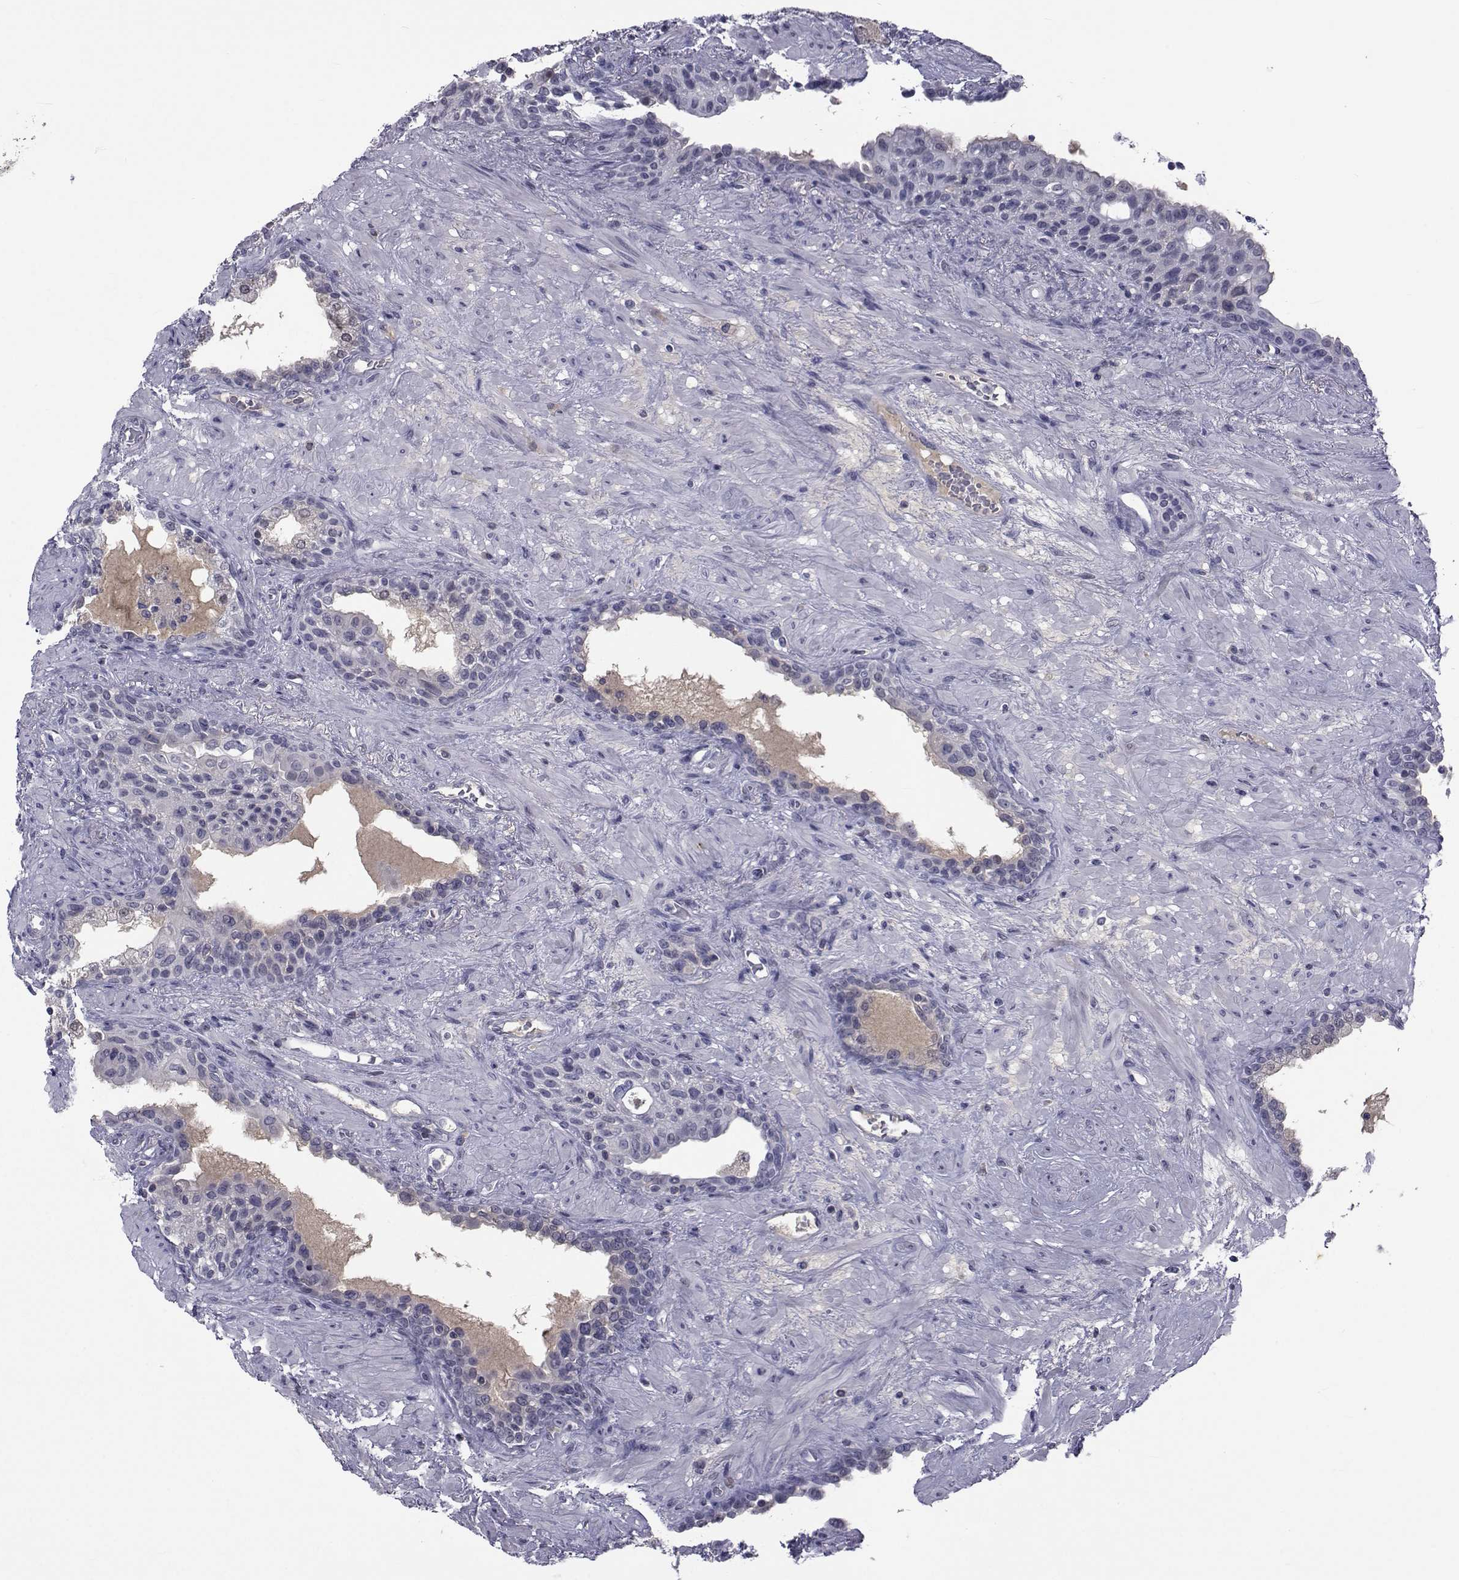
{"staining": {"intensity": "negative", "quantity": "none", "location": "none"}, "tissue": "prostate", "cell_type": "Glandular cells", "image_type": "normal", "snomed": [{"axis": "morphology", "description": "Normal tissue, NOS"}, {"axis": "topography", "description": "Prostate"}], "caption": "IHC micrograph of unremarkable human prostate stained for a protein (brown), which demonstrates no staining in glandular cells. Brightfield microscopy of immunohistochemistry stained with DAB (3,3'-diaminobenzidine) (brown) and hematoxylin (blue), captured at high magnification.", "gene": "PAX2", "patient": {"sex": "male", "age": 63}}